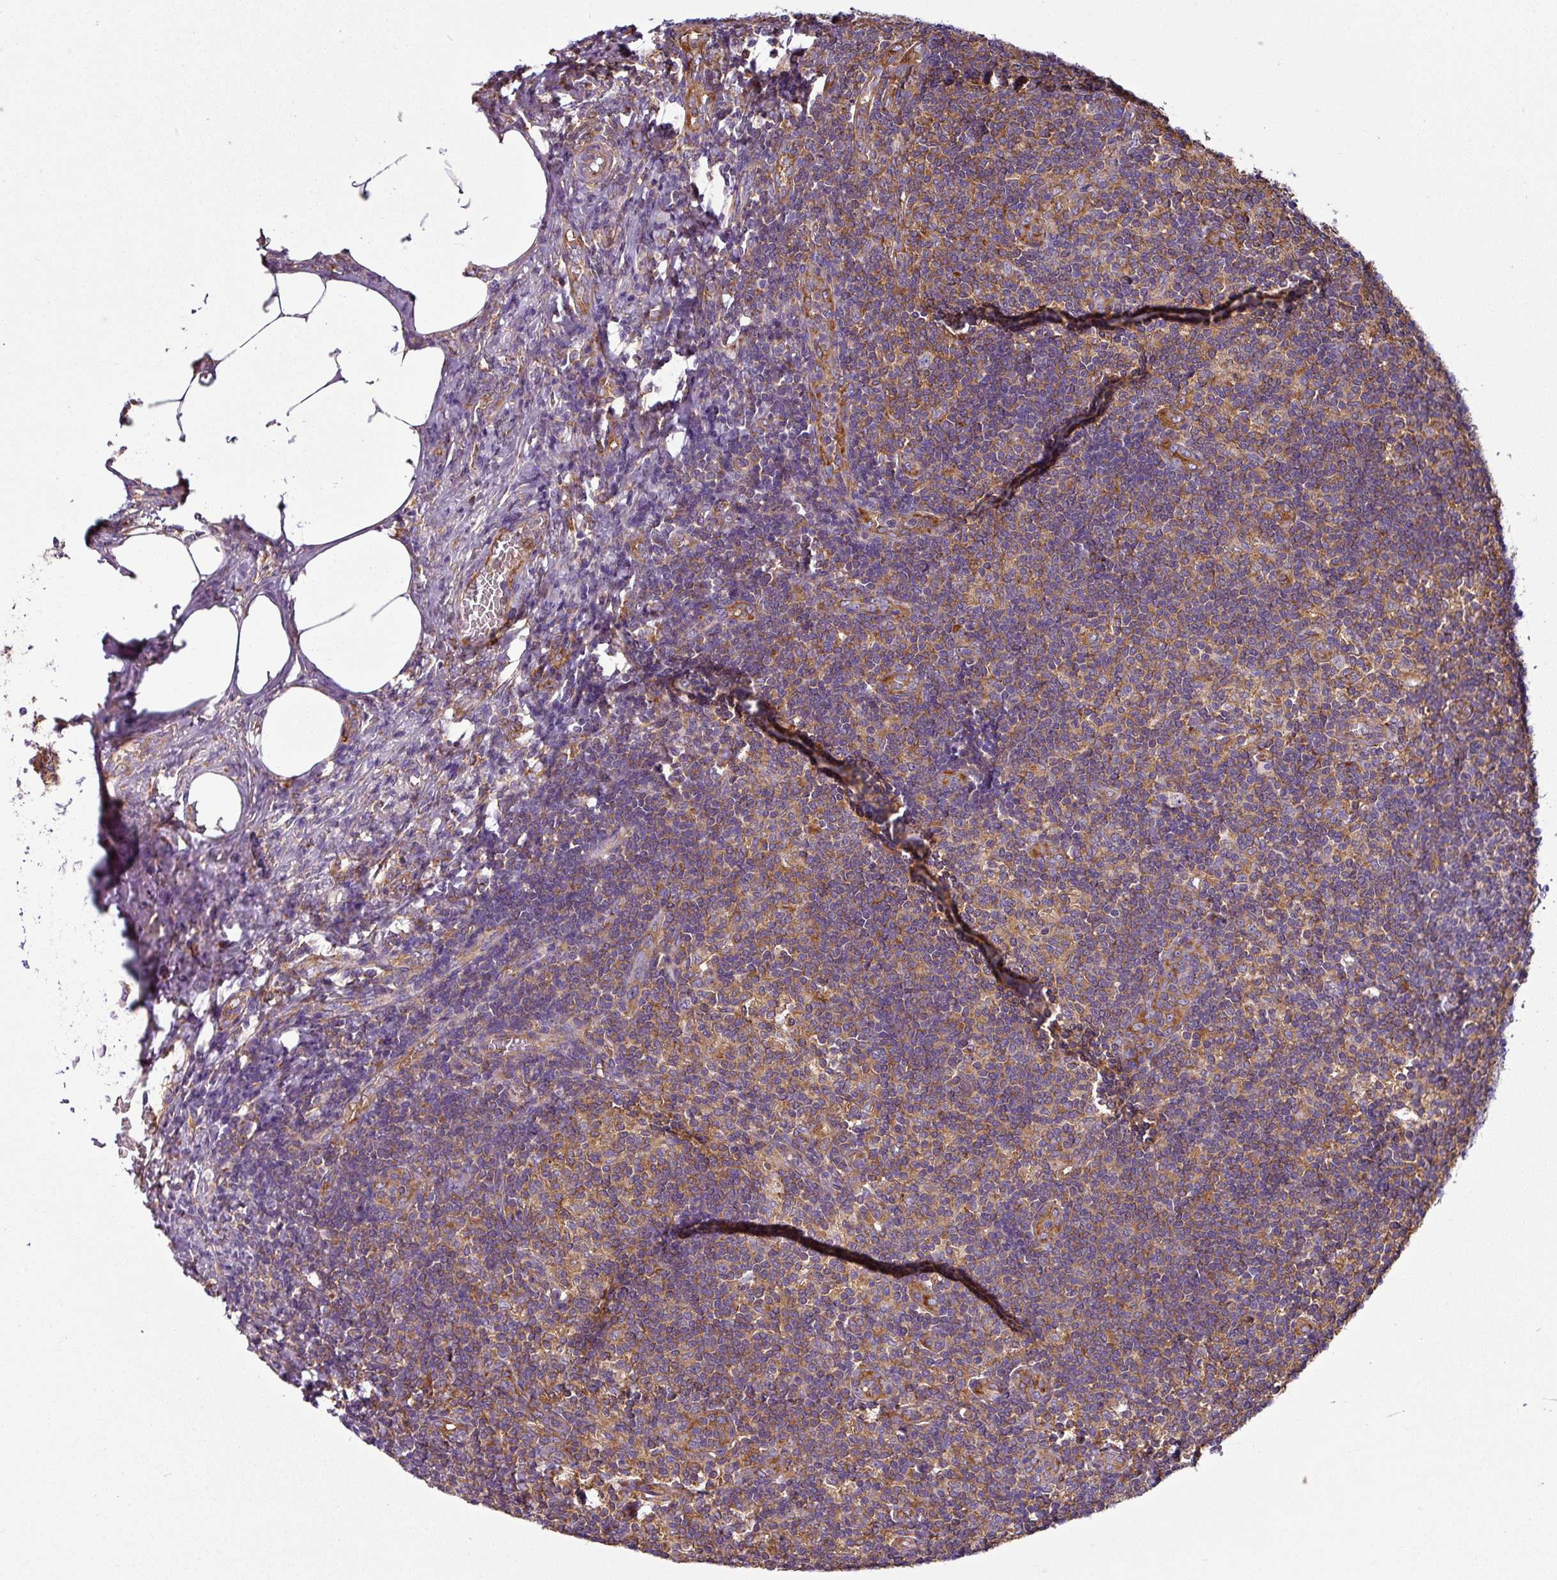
{"staining": {"intensity": "moderate", "quantity": "25%-75%", "location": "cytoplasmic/membranous"}, "tissue": "lymph node", "cell_type": "Germinal center cells", "image_type": "normal", "snomed": [{"axis": "morphology", "description": "Normal tissue, NOS"}, {"axis": "topography", "description": "Lymph node"}], "caption": "Immunohistochemistry (IHC) histopathology image of unremarkable human lymph node stained for a protein (brown), which exhibits medium levels of moderate cytoplasmic/membranous positivity in about 25%-75% of germinal center cells.", "gene": "XNDC1N", "patient": {"sex": "female", "age": 59}}